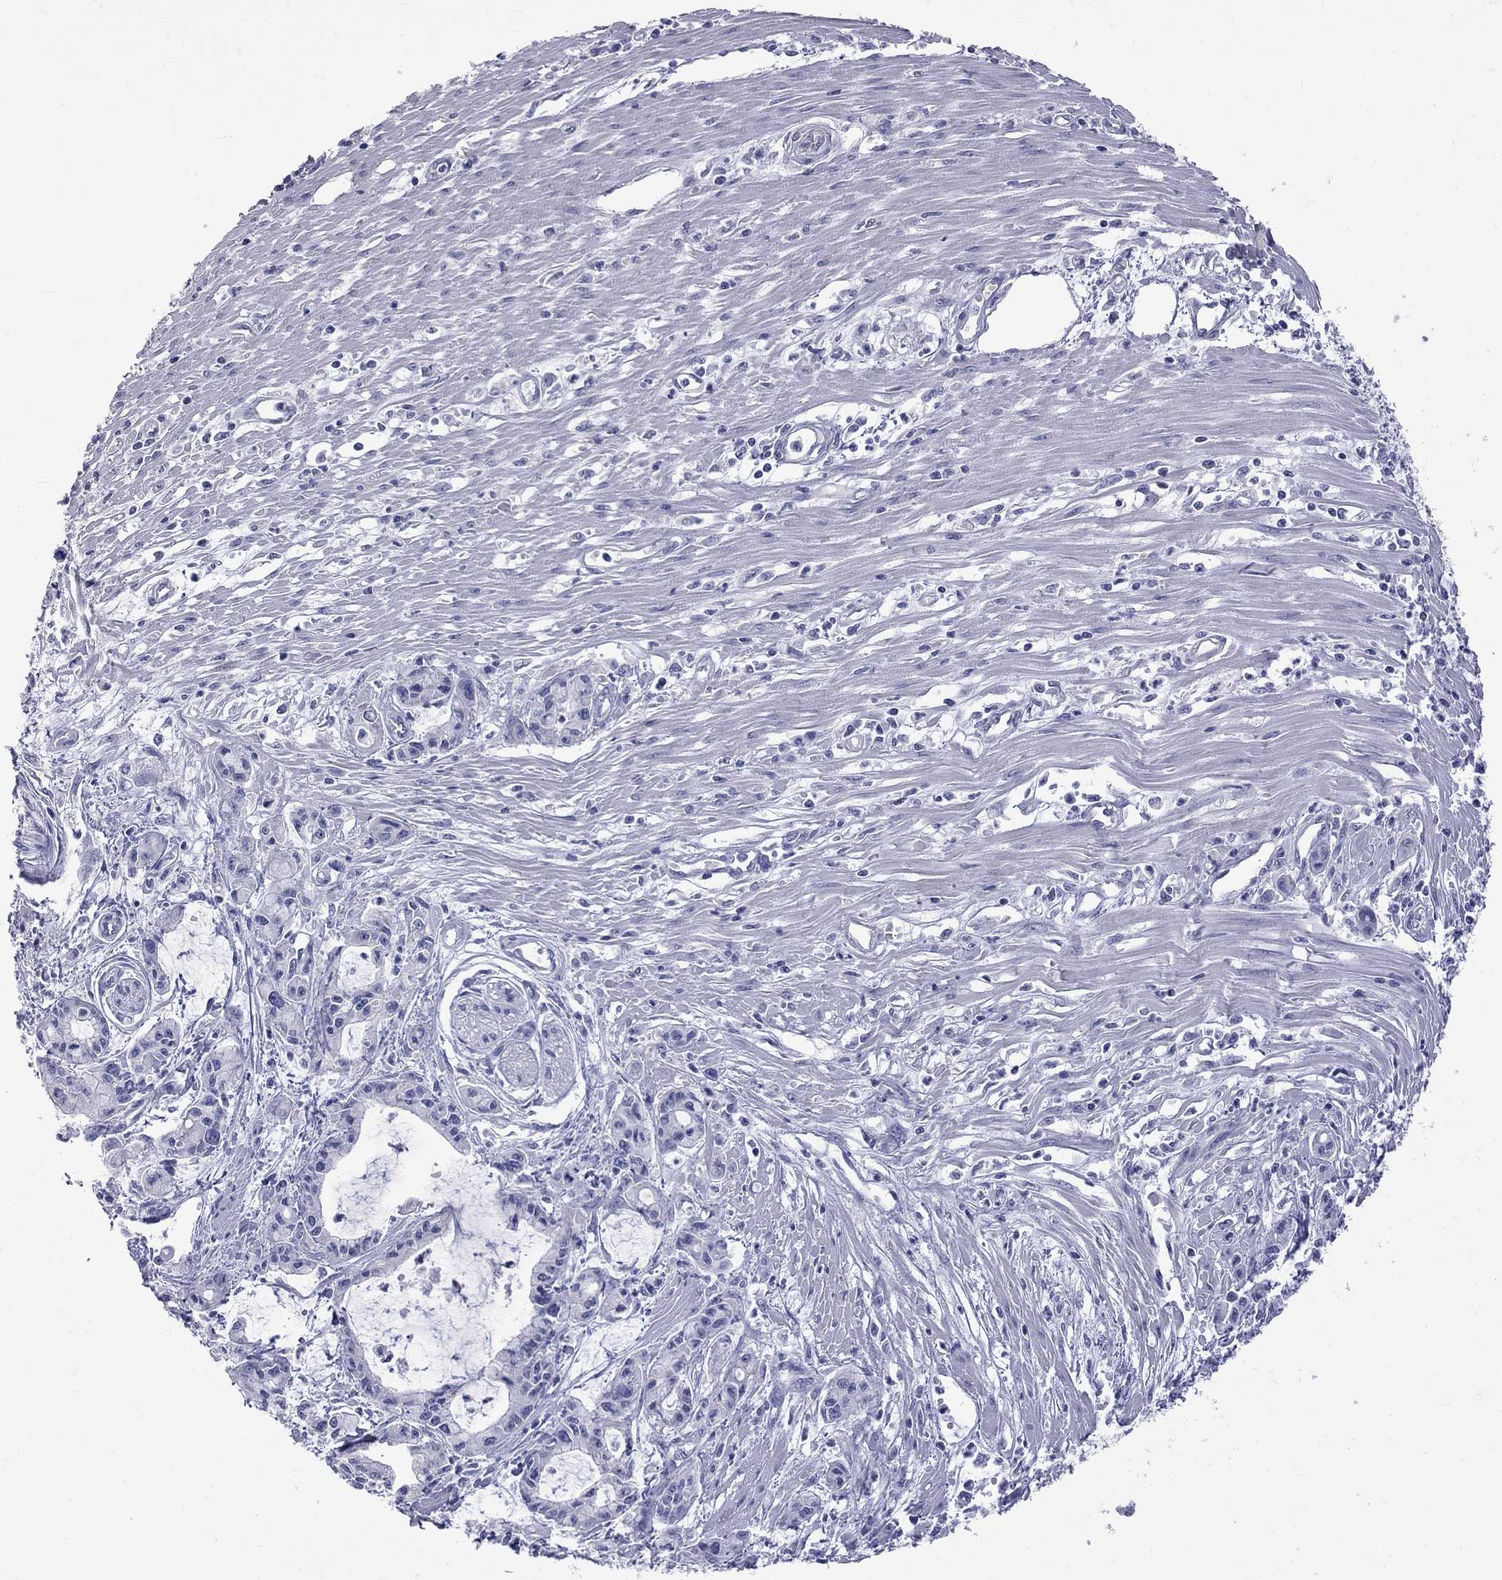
{"staining": {"intensity": "negative", "quantity": "none", "location": "none"}, "tissue": "pancreatic cancer", "cell_type": "Tumor cells", "image_type": "cancer", "snomed": [{"axis": "morphology", "description": "Adenocarcinoma, NOS"}, {"axis": "topography", "description": "Pancreas"}], "caption": "Immunohistochemistry (IHC) image of neoplastic tissue: adenocarcinoma (pancreatic) stained with DAB exhibits no significant protein positivity in tumor cells.", "gene": "KCND2", "patient": {"sex": "male", "age": 48}}